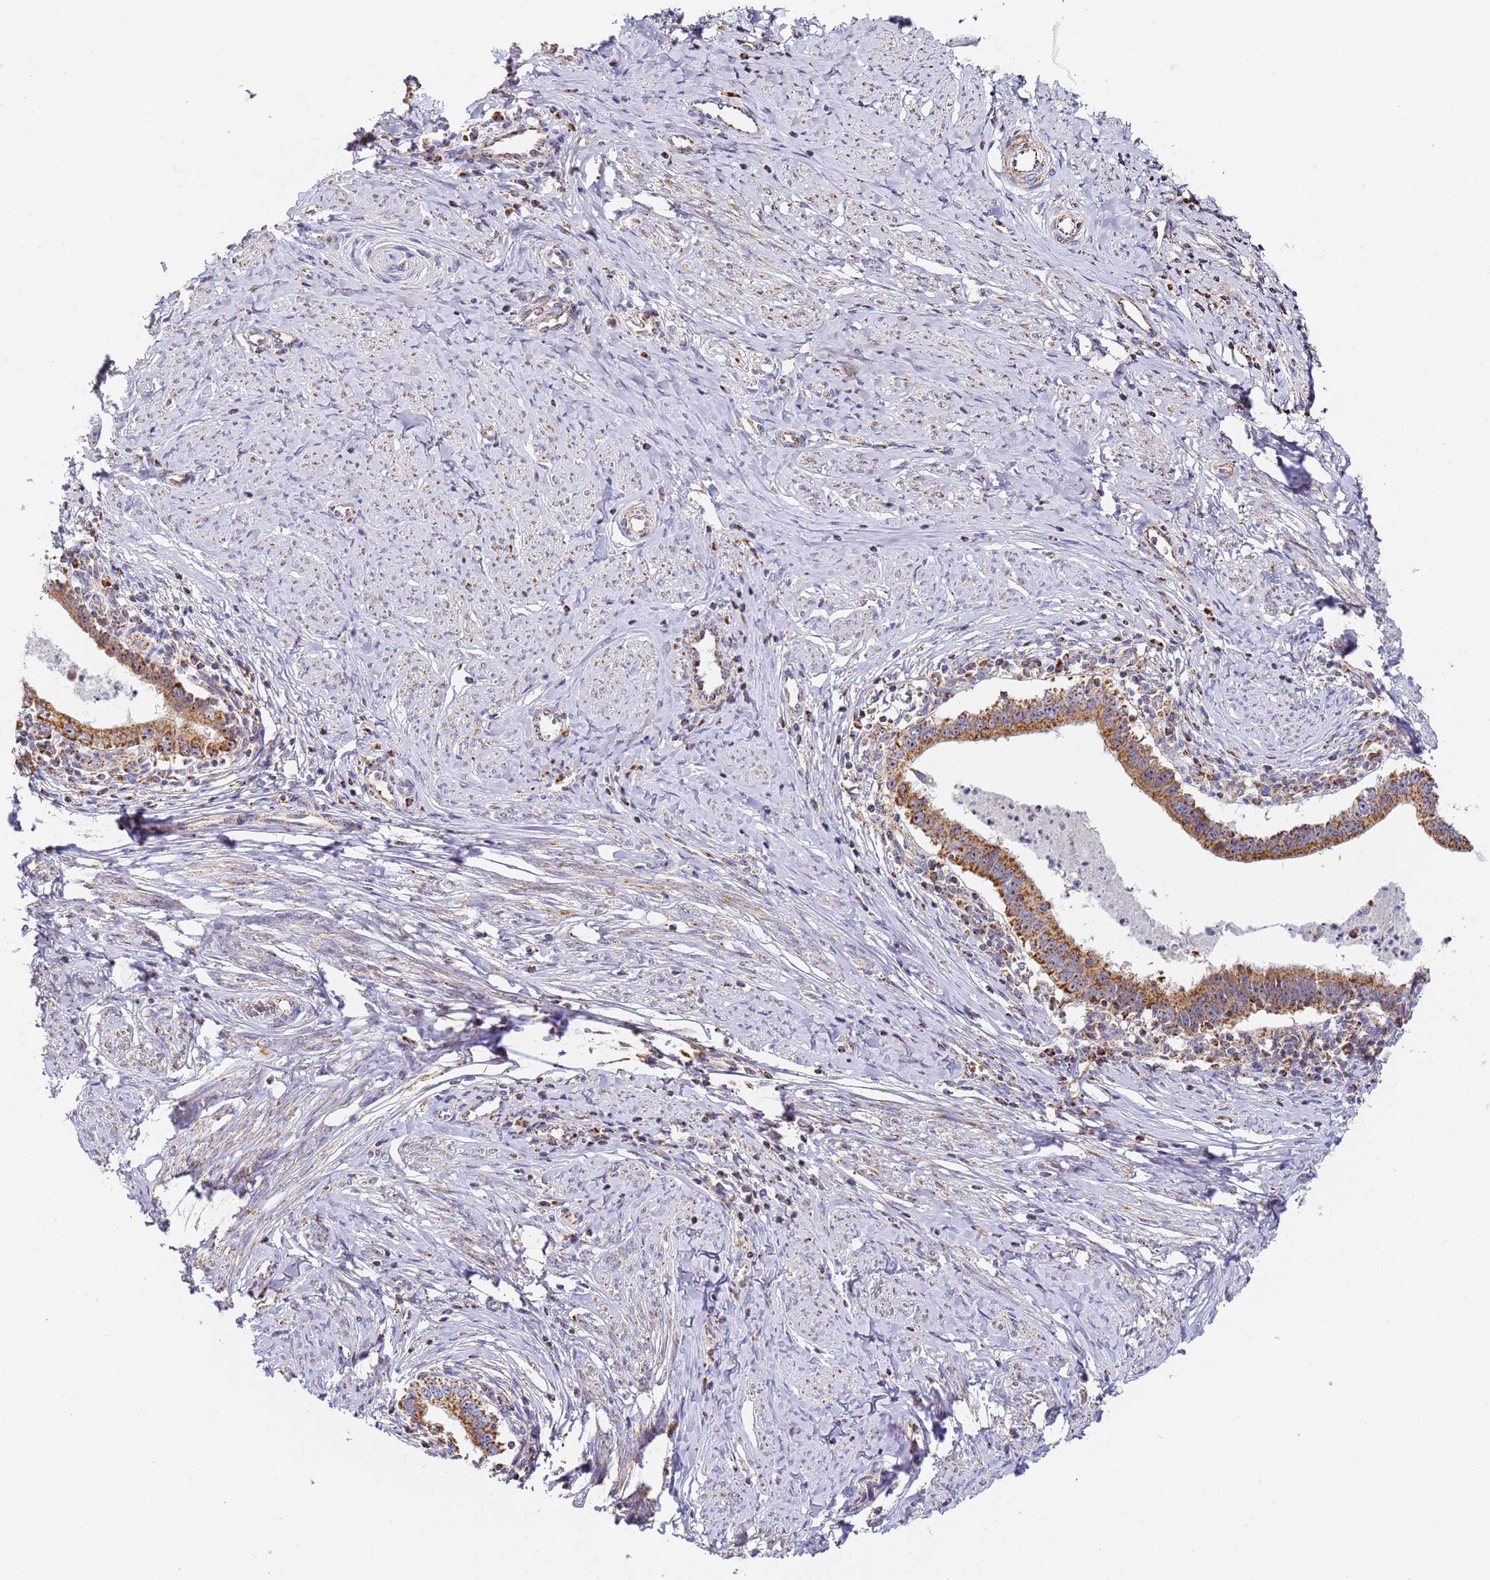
{"staining": {"intensity": "strong", "quantity": ">75%", "location": "cytoplasmic/membranous"}, "tissue": "cervical cancer", "cell_type": "Tumor cells", "image_type": "cancer", "snomed": [{"axis": "morphology", "description": "Adenocarcinoma, NOS"}, {"axis": "topography", "description": "Cervix"}], "caption": "Strong cytoplasmic/membranous expression is identified in approximately >75% of tumor cells in cervical cancer.", "gene": "FRG2C", "patient": {"sex": "female", "age": 36}}